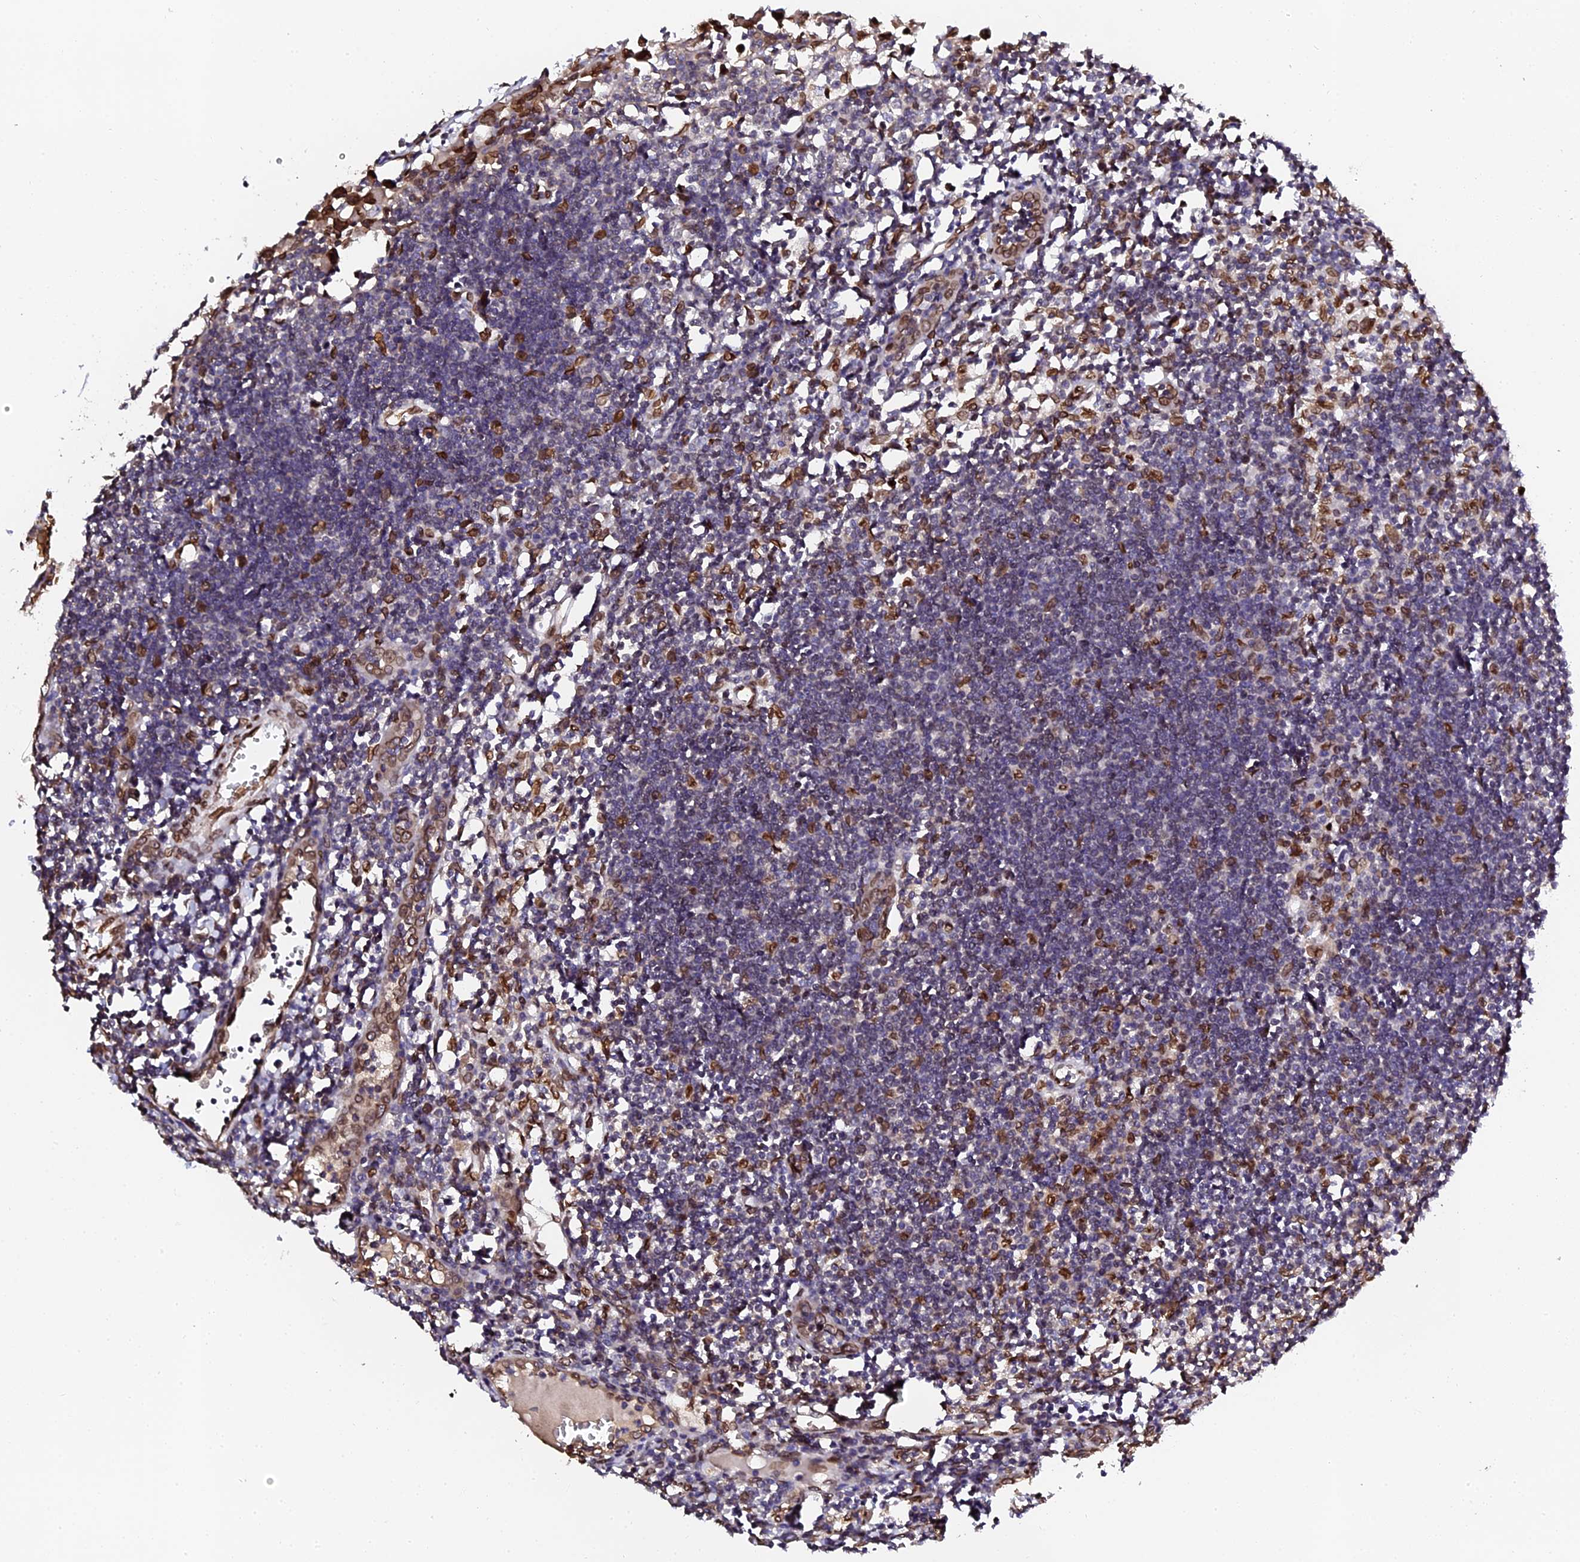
{"staining": {"intensity": "moderate", "quantity": "<25%", "location": "cytoplasmic/membranous,nuclear"}, "tissue": "lymph node", "cell_type": "Germinal center cells", "image_type": "normal", "snomed": [{"axis": "morphology", "description": "Normal tissue, NOS"}, {"axis": "morphology", "description": "Malignant melanoma, Metastatic site"}, {"axis": "topography", "description": "Lymph node"}], "caption": "Human lymph node stained with a brown dye shows moderate cytoplasmic/membranous,nuclear positive expression in approximately <25% of germinal center cells.", "gene": "ANAPC5", "patient": {"sex": "male", "age": 41}}